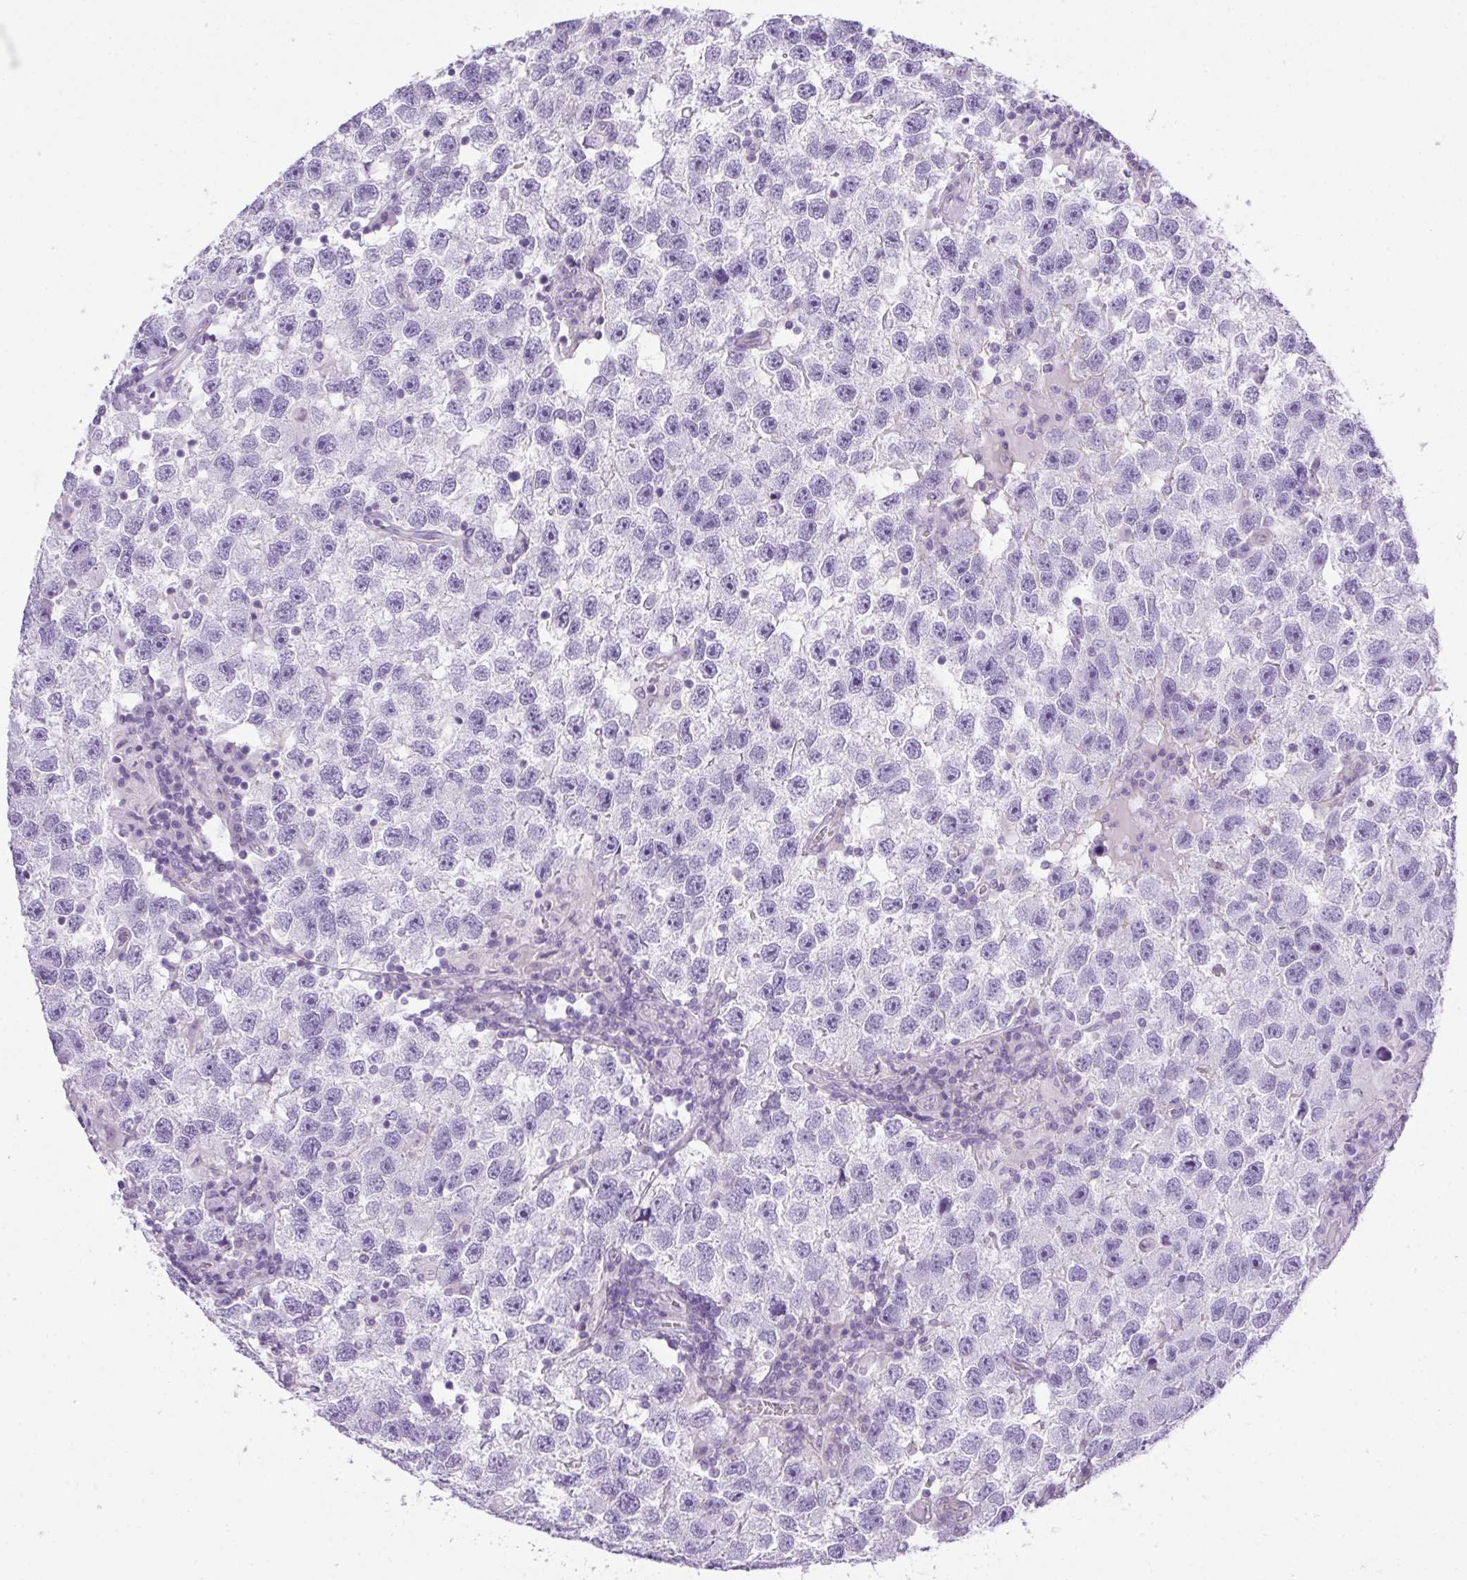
{"staining": {"intensity": "negative", "quantity": "none", "location": "none"}, "tissue": "testis cancer", "cell_type": "Tumor cells", "image_type": "cancer", "snomed": [{"axis": "morphology", "description": "Seminoma, NOS"}, {"axis": "topography", "description": "Testis"}], "caption": "DAB immunohistochemical staining of human seminoma (testis) shows no significant positivity in tumor cells. The staining is performed using DAB brown chromogen with nuclei counter-stained in using hematoxylin.", "gene": "PLPPR3", "patient": {"sex": "male", "age": 26}}